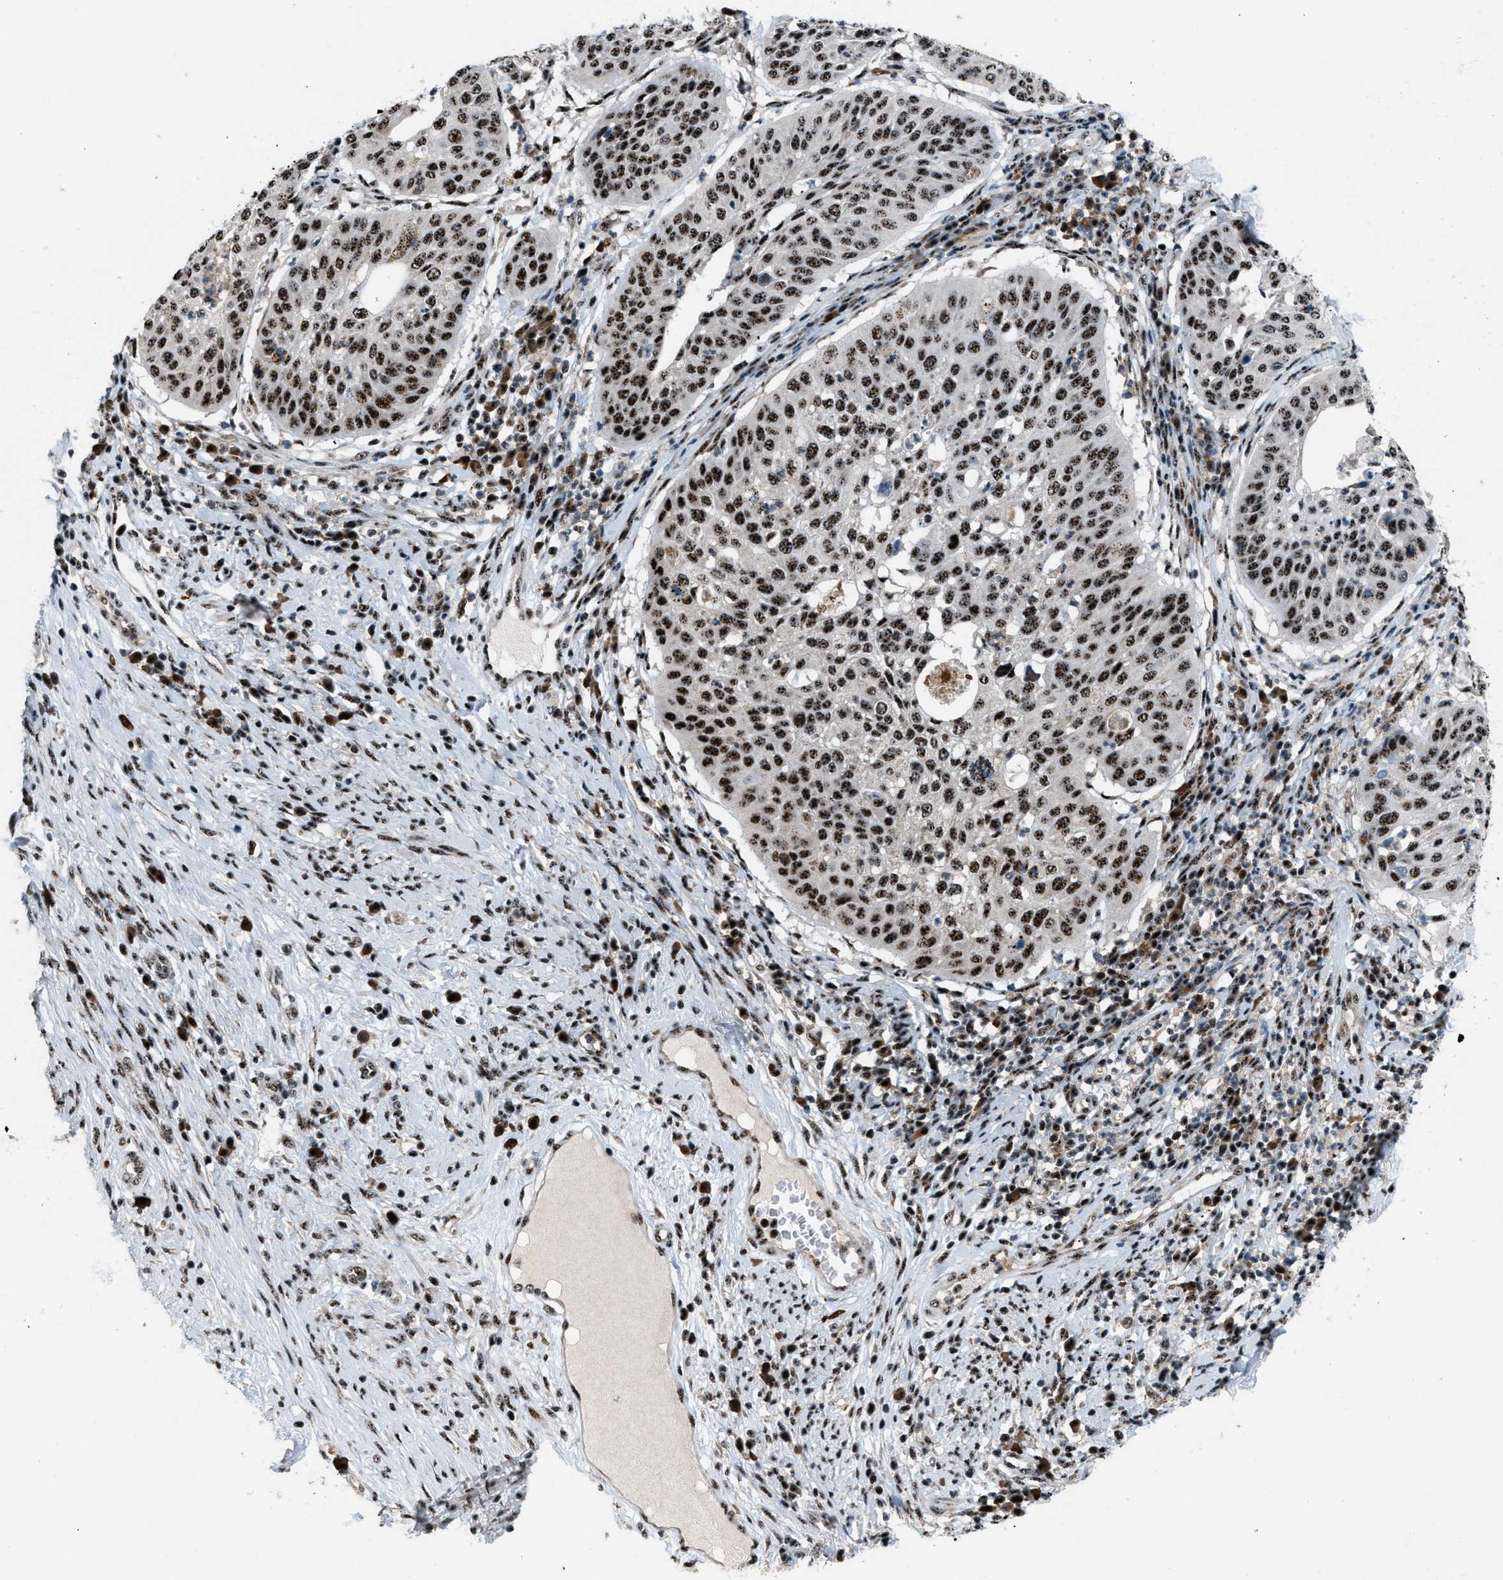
{"staining": {"intensity": "strong", "quantity": ">75%", "location": "nuclear"}, "tissue": "cervical cancer", "cell_type": "Tumor cells", "image_type": "cancer", "snomed": [{"axis": "morphology", "description": "Normal tissue, NOS"}, {"axis": "morphology", "description": "Squamous cell carcinoma, NOS"}, {"axis": "topography", "description": "Cervix"}], "caption": "The photomicrograph demonstrates a brown stain indicating the presence of a protein in the nuclear of tumor cells in cervical cancer (squamous cell carcinoma).", "gene": "CDR2", "patient": {"sex": "female", "age": 39}}